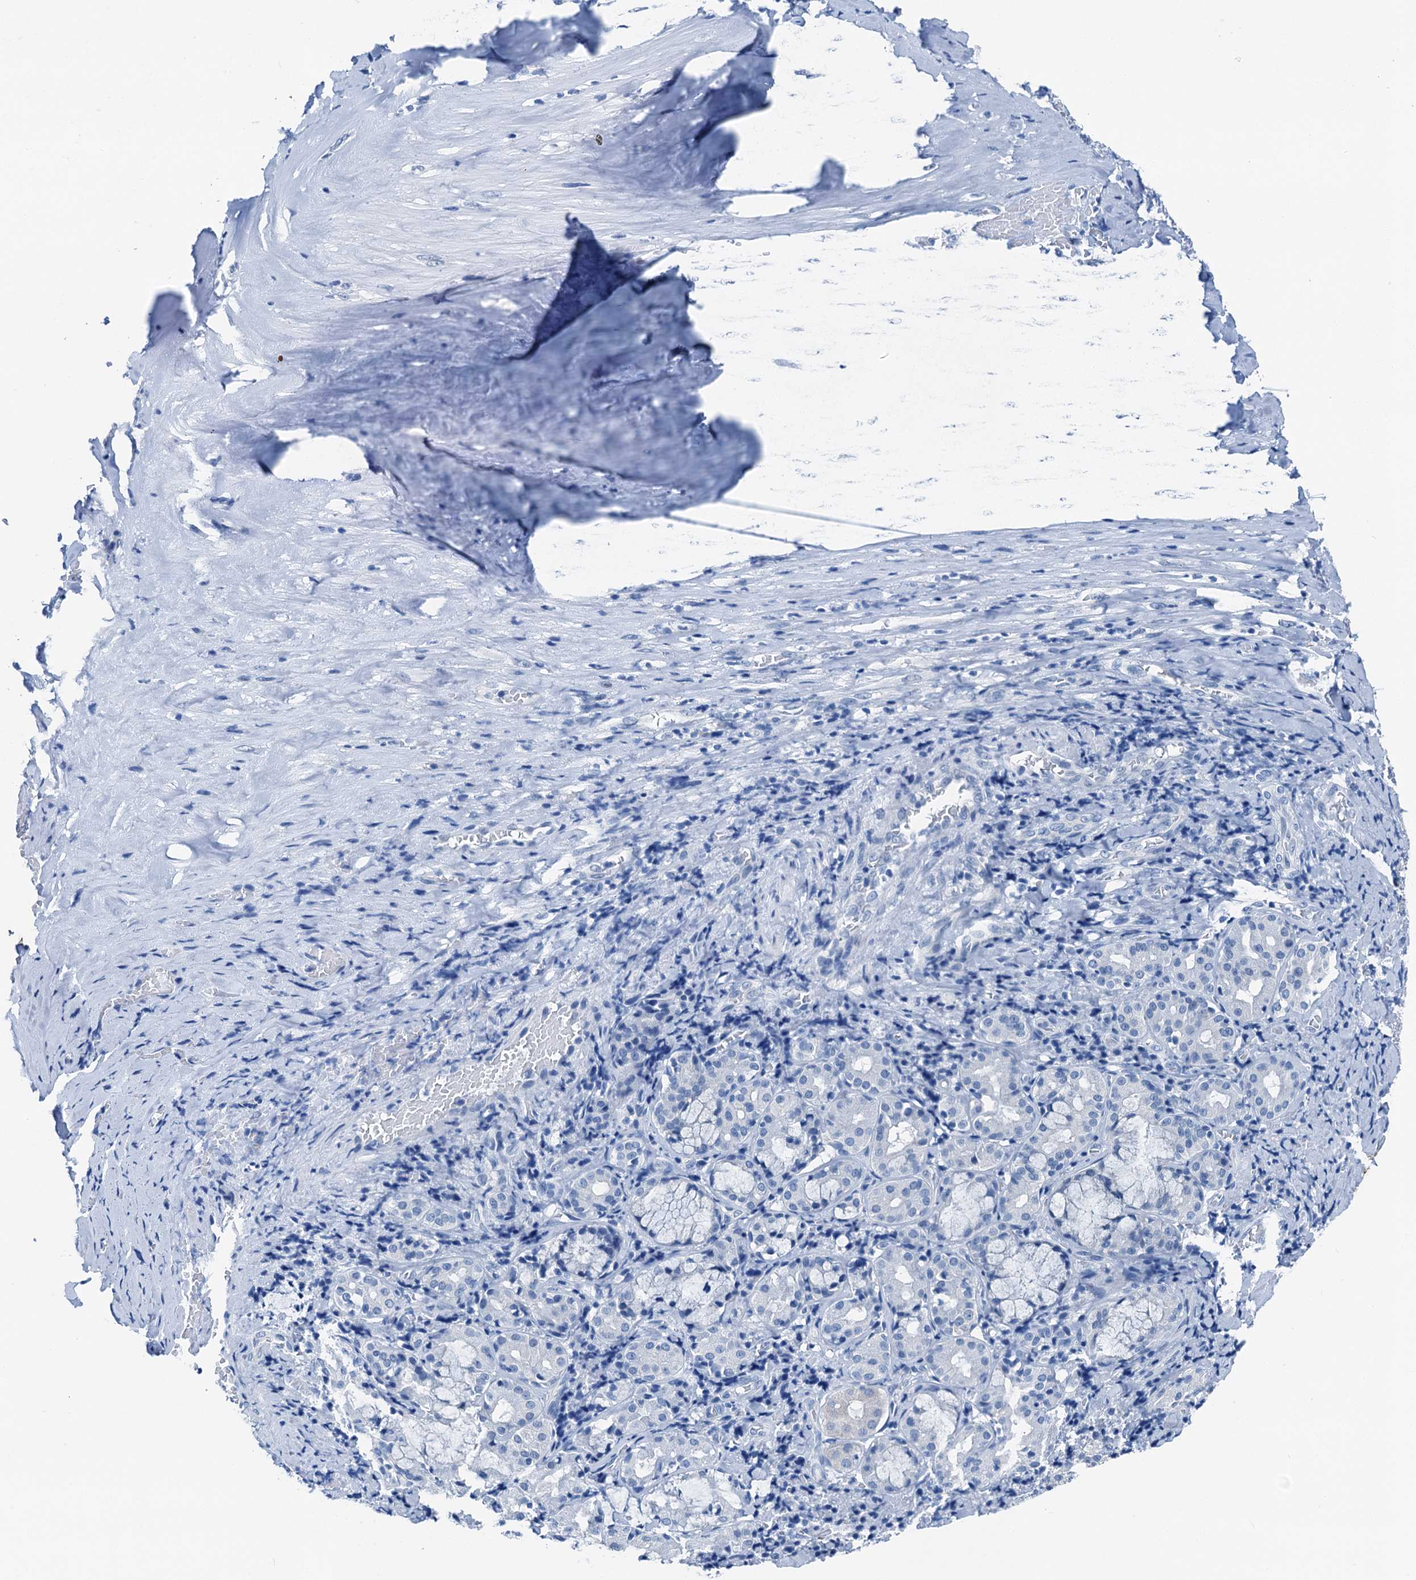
{"staining": {"intensity": "negative", "quantity": "none", "location": "none"}, "tissue": "adipose tissue", "cell_type": "Adipocytes", "image_type": "normal", "snomed": [{"axis": "morphology", "description": "Normal tissue, NOS"}, {"axis": "morphology", "description": "Basal cell carcinoma"}, {"axis": "topography", "description": "Cartilage tissue"}, {"axis": "topography", "description": "Nasopharynx"}, {"axis": "topography", "description": "Oral tissue"}], "caption": "An immunohistochemistry image of normal adipose tissue is shown. There is no staining in adipocytes of adipose tissue.", "gene": "CBLN3", "patient": {"sex": "female", "age": 77}}